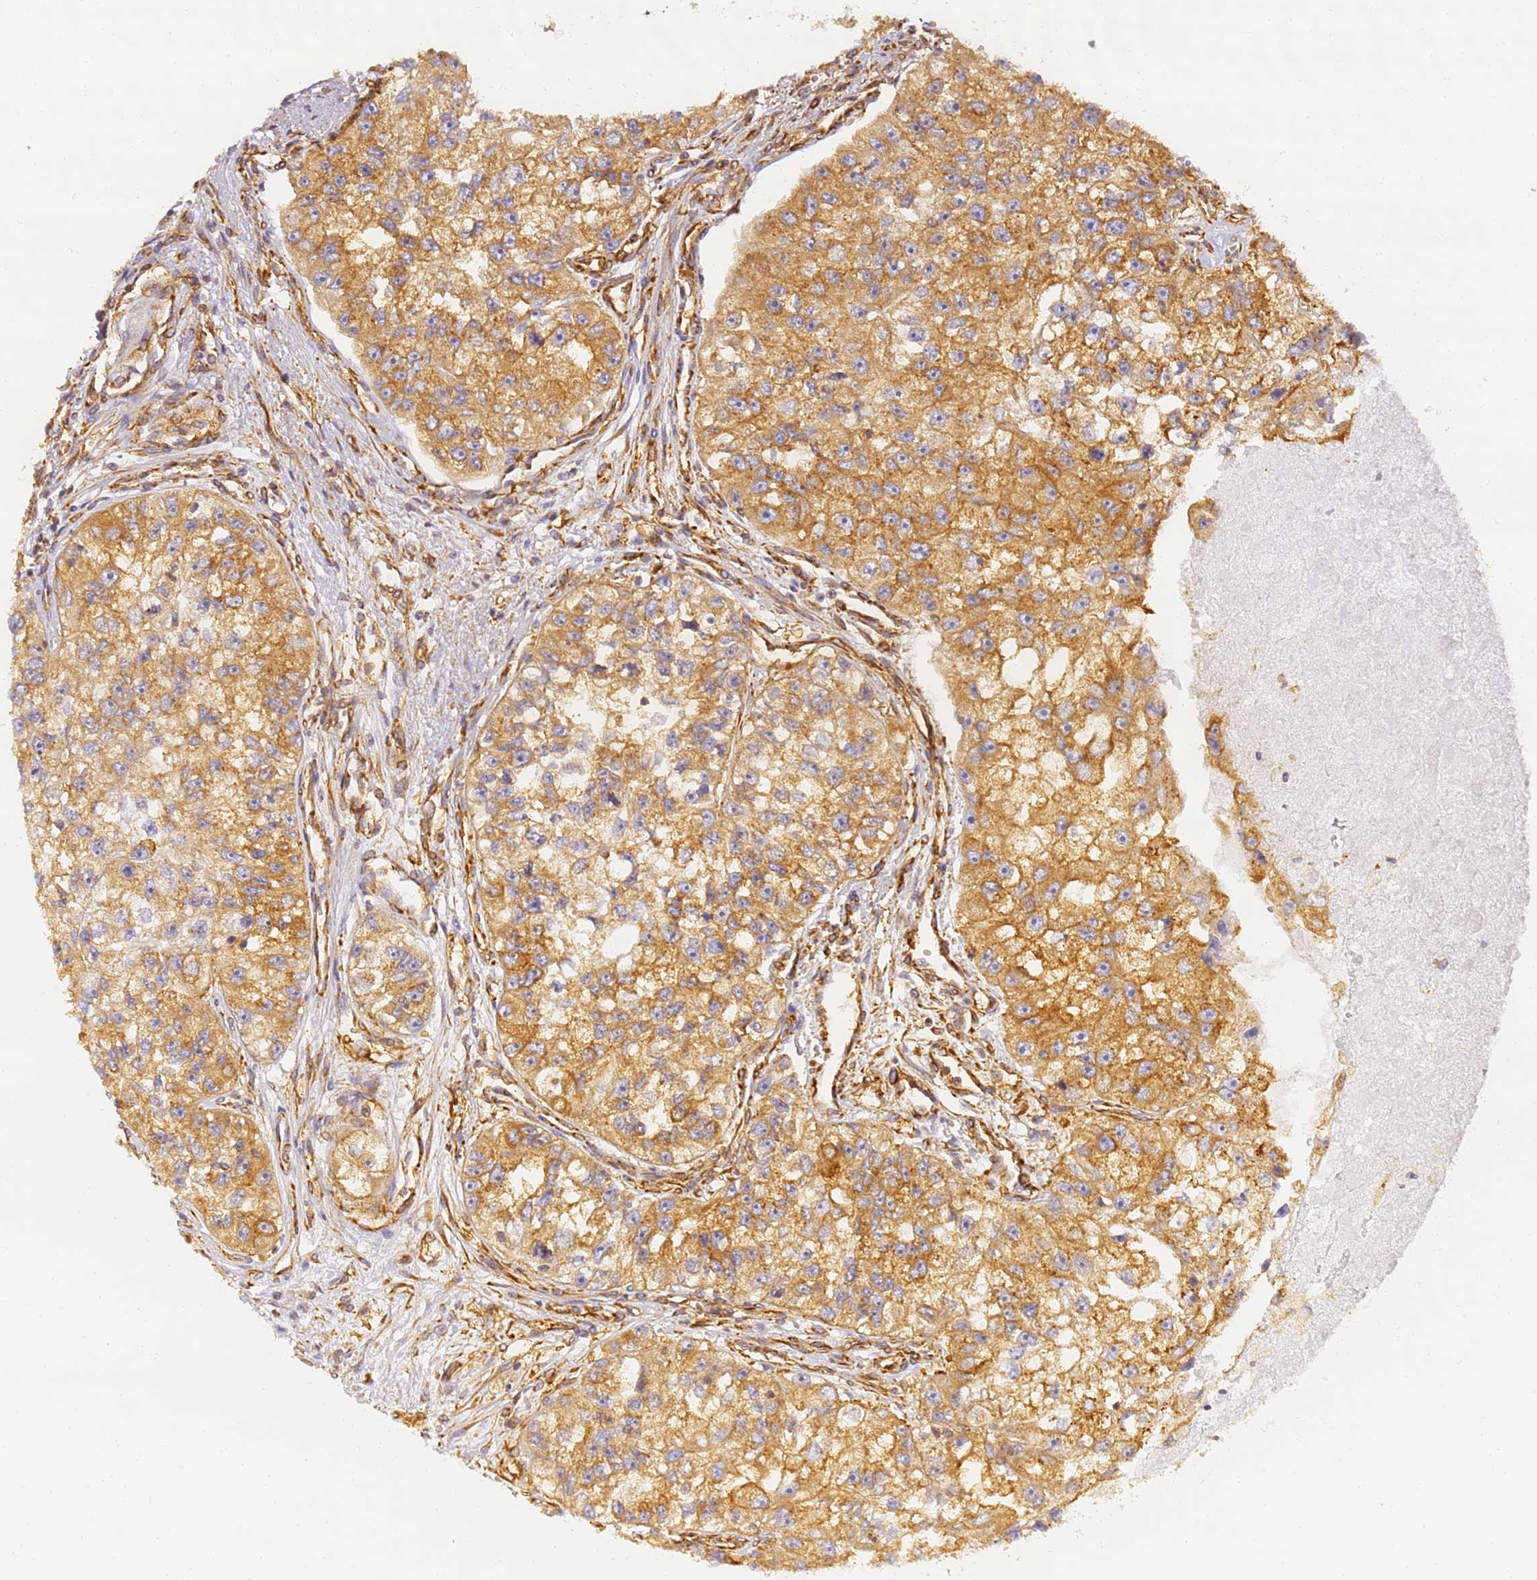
{"staining": {"intensity": "moderate", "quantity": ">75%", "location": "cytoplasmic/membranous"}, "tissue": "renal cancer", "cell_type": "Tumor cells", "image_type": "cancer", "snomed": [{"axis": "morphology", "description": "Adenocarcinoma, NOS"}, {"axis": "topography", "description": "Kidney"}], "caption": "Tumor cells demonstrate moderate cytoplasmic/membranous expression in approximately >75% of cells in renal cancer.", "gene": "DYNC1I2", "patient": {"sex": "male", "age": 63}}